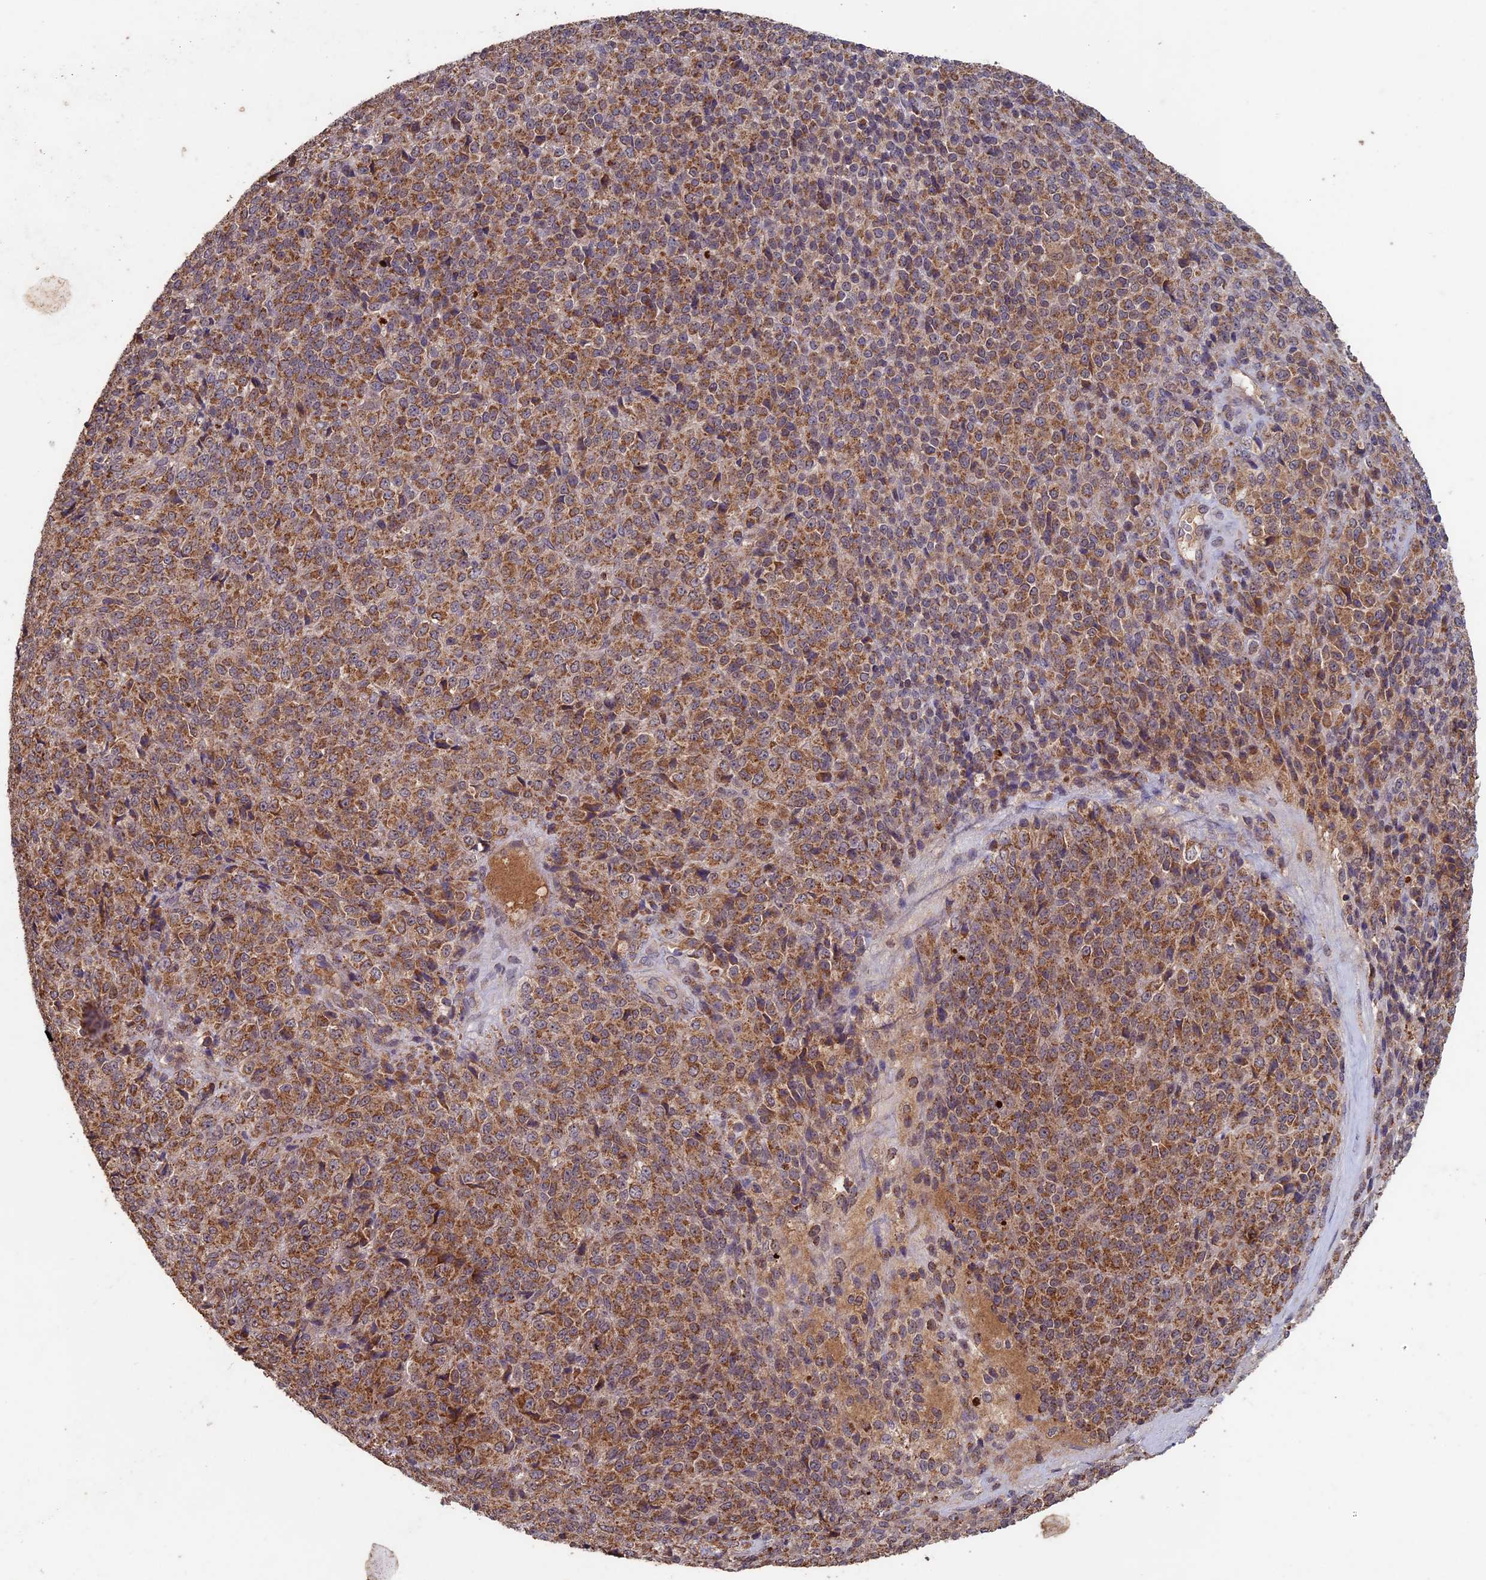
{"staining": {"intensity": "moderate", "quantity": ">75%", "location": "cytoplasmic/membranous"}, "tissue": "melanoma", "cell_type": "Tumor cells", "image_type": "cancer", "snomed": [{"axis": "morphology", "description": "Malignant melanoma, Metastatic site"}, {"axis": "topography", "description": "Brain"}], "caption": "This photomicrograph exhibits immunohistochemistry (IHC) staining of melanoma, with medium moderate cytoplasmic/membranous positivity in approximately >75% of tumor cells.", "gene": "RCCD1", "patient": {"sex": "female", "age": 56}}